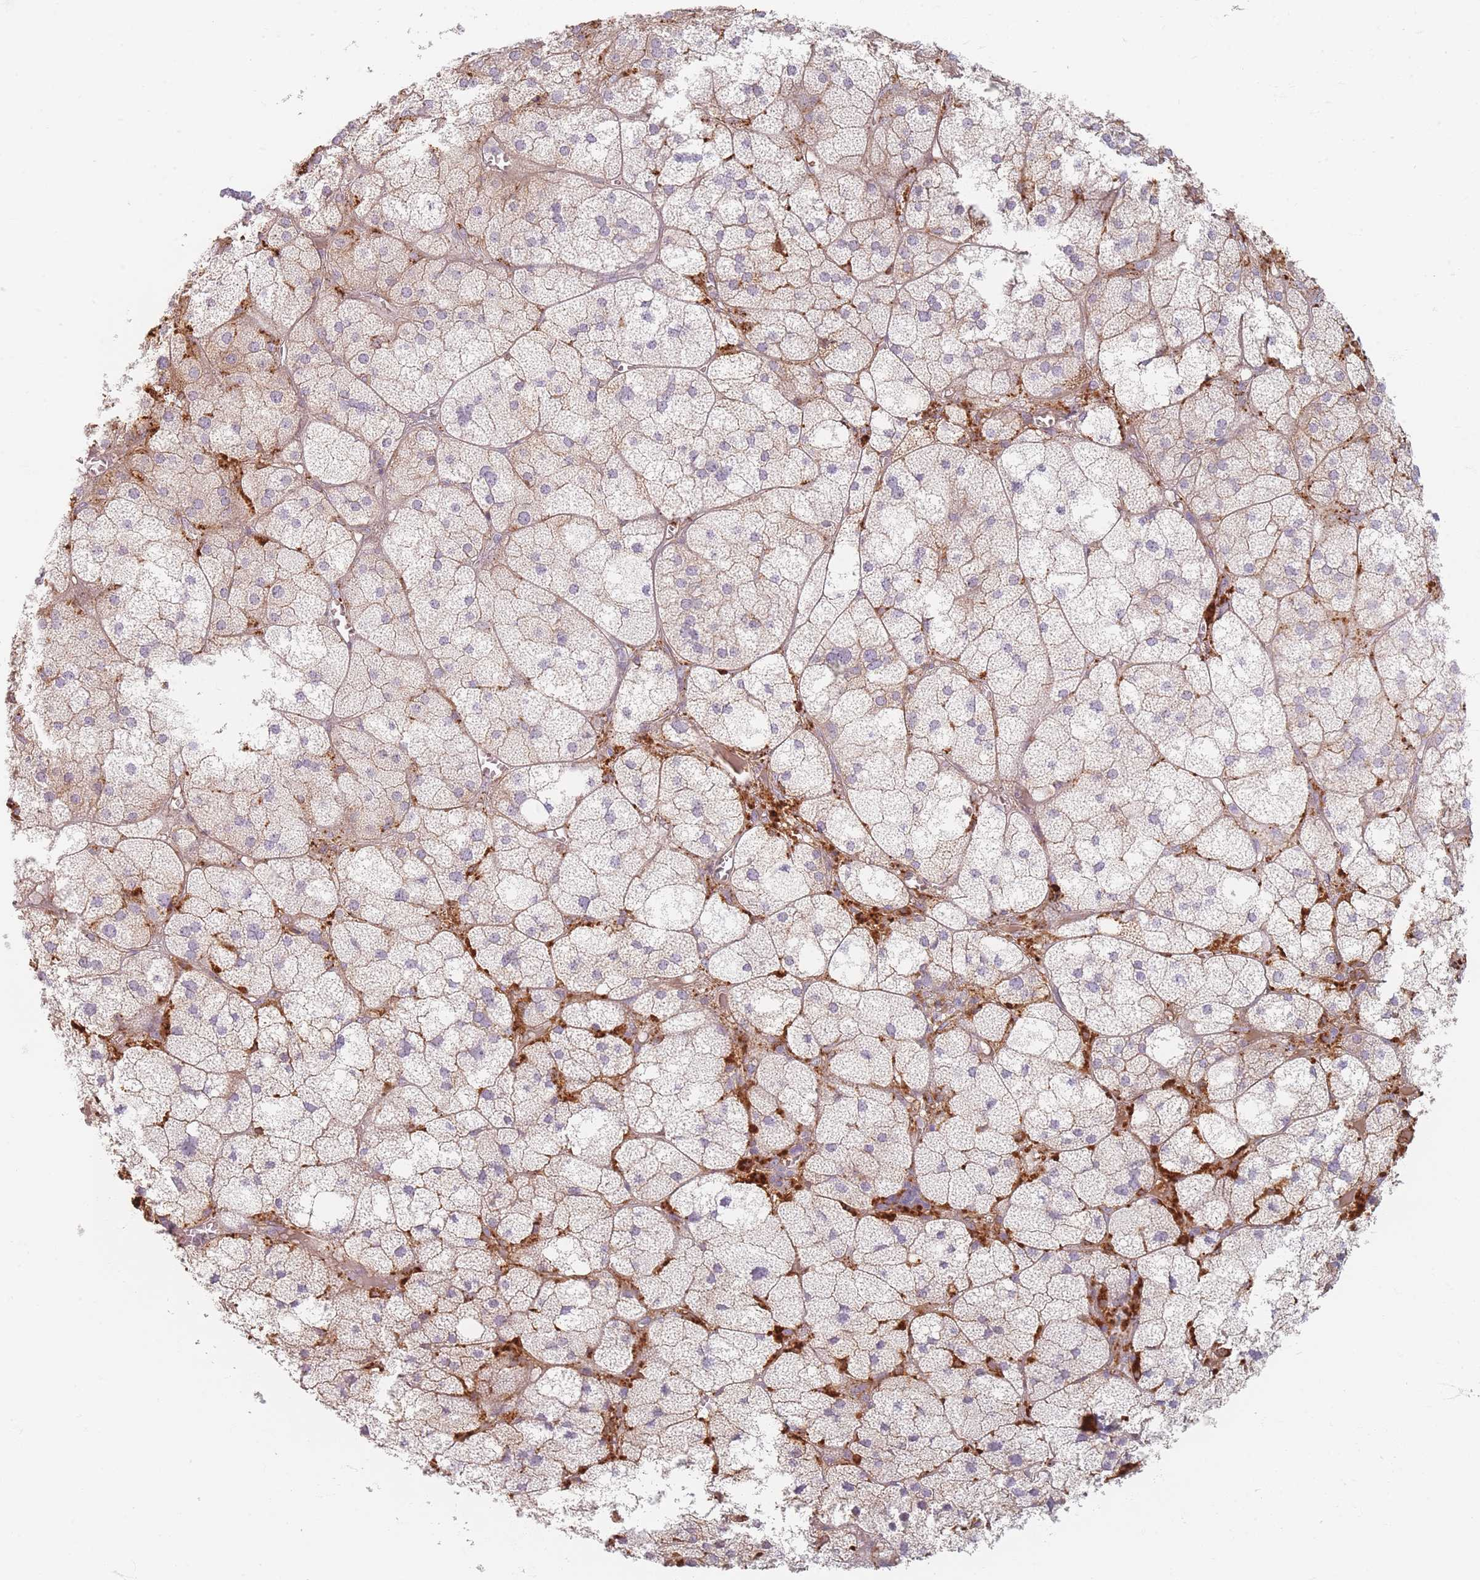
{"staining": {"intensity": "weak", "quantity": "<25%", "location": "cytoplasmic/membranous"}, "tissue": "adrenal gland", "cell_type": "Glandular cells", "image_type": "normal", "snomed": [{"axis": "morphology", "description": "Normal tissue, NOS"}, {"axis": "topography", "description": "Adrenal gland"}], "caption": "Immunohistochemistry (IHC) image of benign adrenal gland stained for a protein (brown), which reveals no staining in glandular cells. Nuclei are stained in blue.", "gene": "TMOD1", "patient": {"sex": "female", "age": 61}}